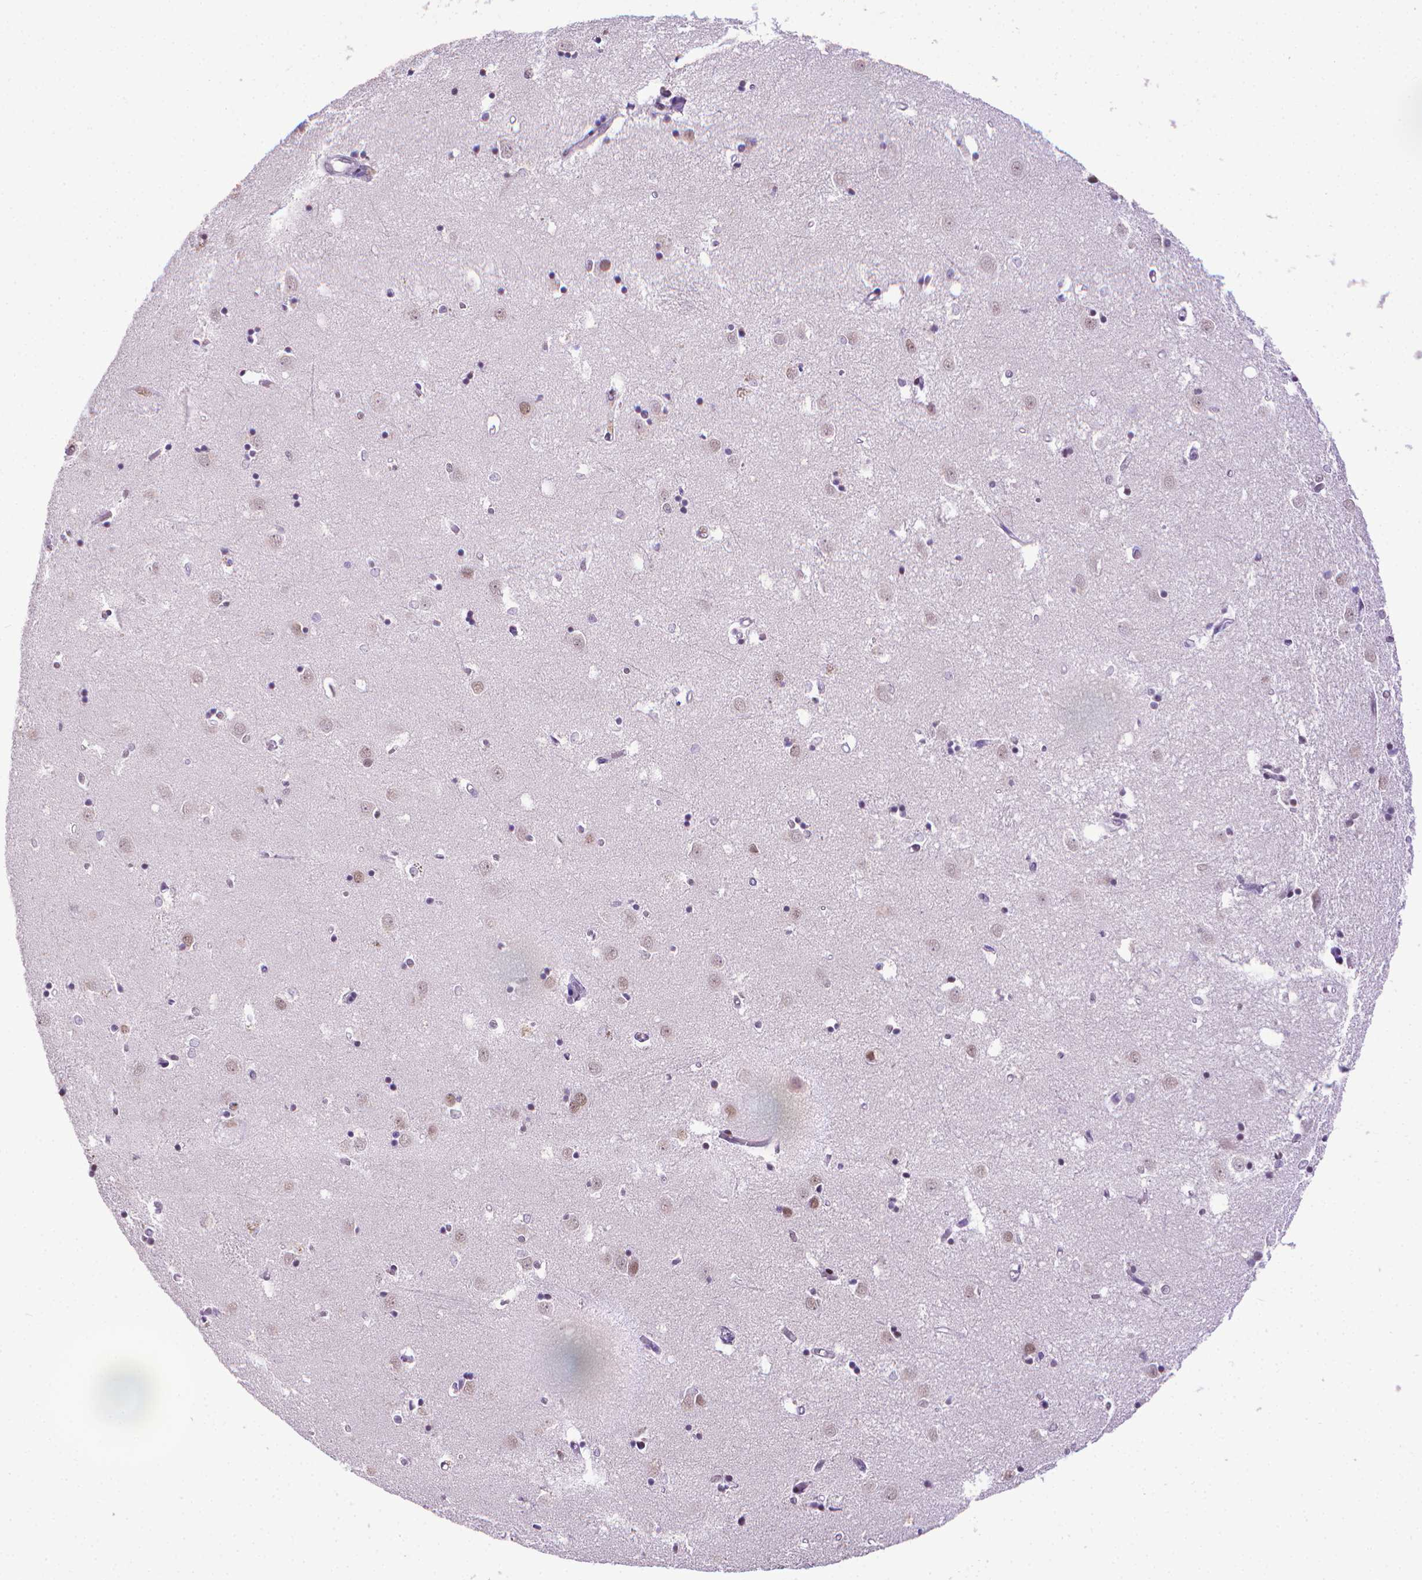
{"staining": {"intensity": "weak", "quantity": "25%-75%", "location": "nuclear"}, "tissue": "caudate", "cell_type": "Glial cells", "image_type": "normal", "snomed": [{"axis": "morphology", "description": "Normal tissue, NOS"}, {"axis": "topography", "description": "Lateral ventricle wall"}], "caption": "Human caudate stained for a protein (brown) displays weak nuclear positive positivity in approximately 25%-75% of glial cells.", "gene": "KMO", "patient": {"sex": "male", "age": 54}}